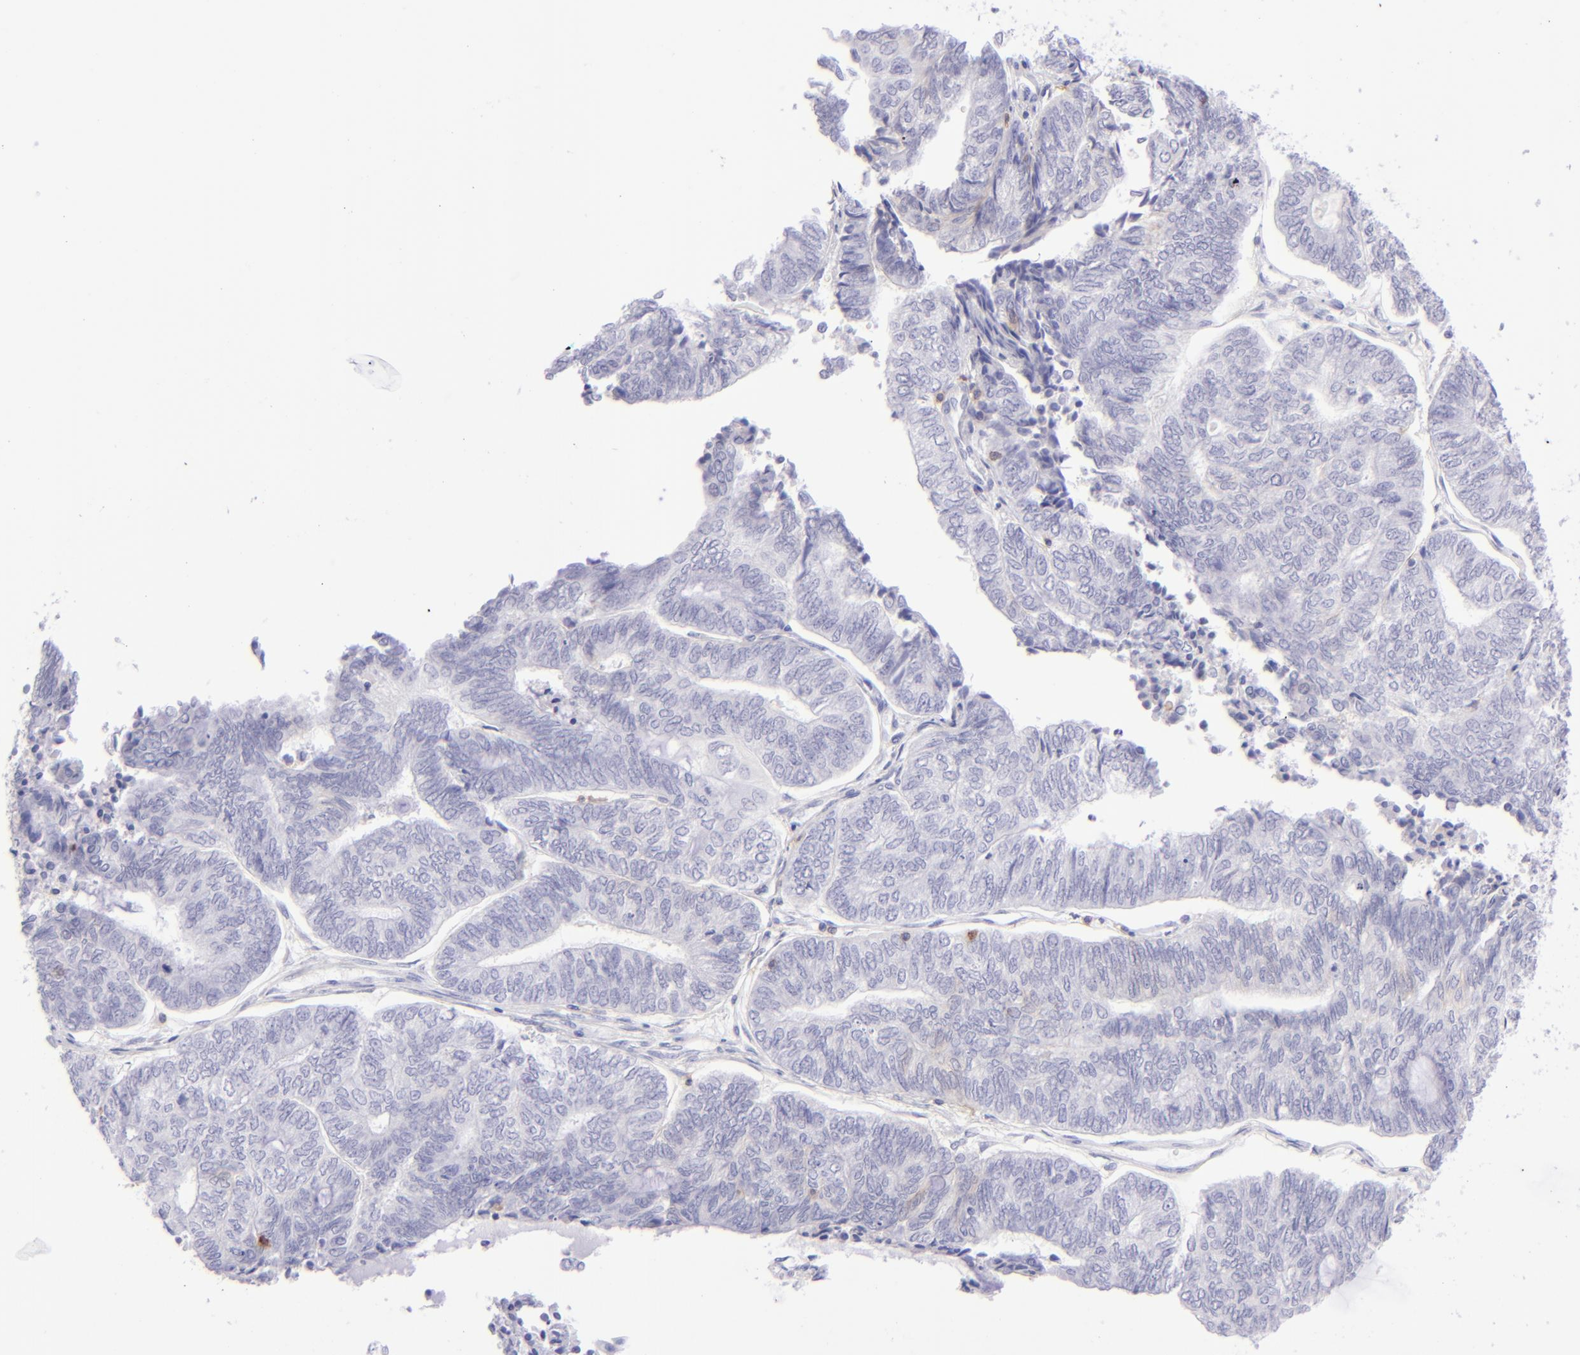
{"staining": {"intensity": "negative", "quantity": "none", "location": "none"}, "tissue": "endometrial cancer", "cell_type": "Tumor cells", "image_type": "cancer", "snomed": [{"axis": "morphology", "description": "Adenocarcinoma, NOS"}, {"axis": "topography", "description": "Uterus"}, {"axis": "topography", "description": "Endometrium"}], "caption": "This is a histopathology image of immunohistochemistry (IHC) staining of endometrial adenocarcinoma, which shows no staining in tumor cells. (Stains: DAB immunohistochemistry (IHC) with hematoxylin counter stain, Microscopy: brightfield microscopy at high magnification).", "gene": "CD69", "patient": {"sex": "female", "age": 70}}